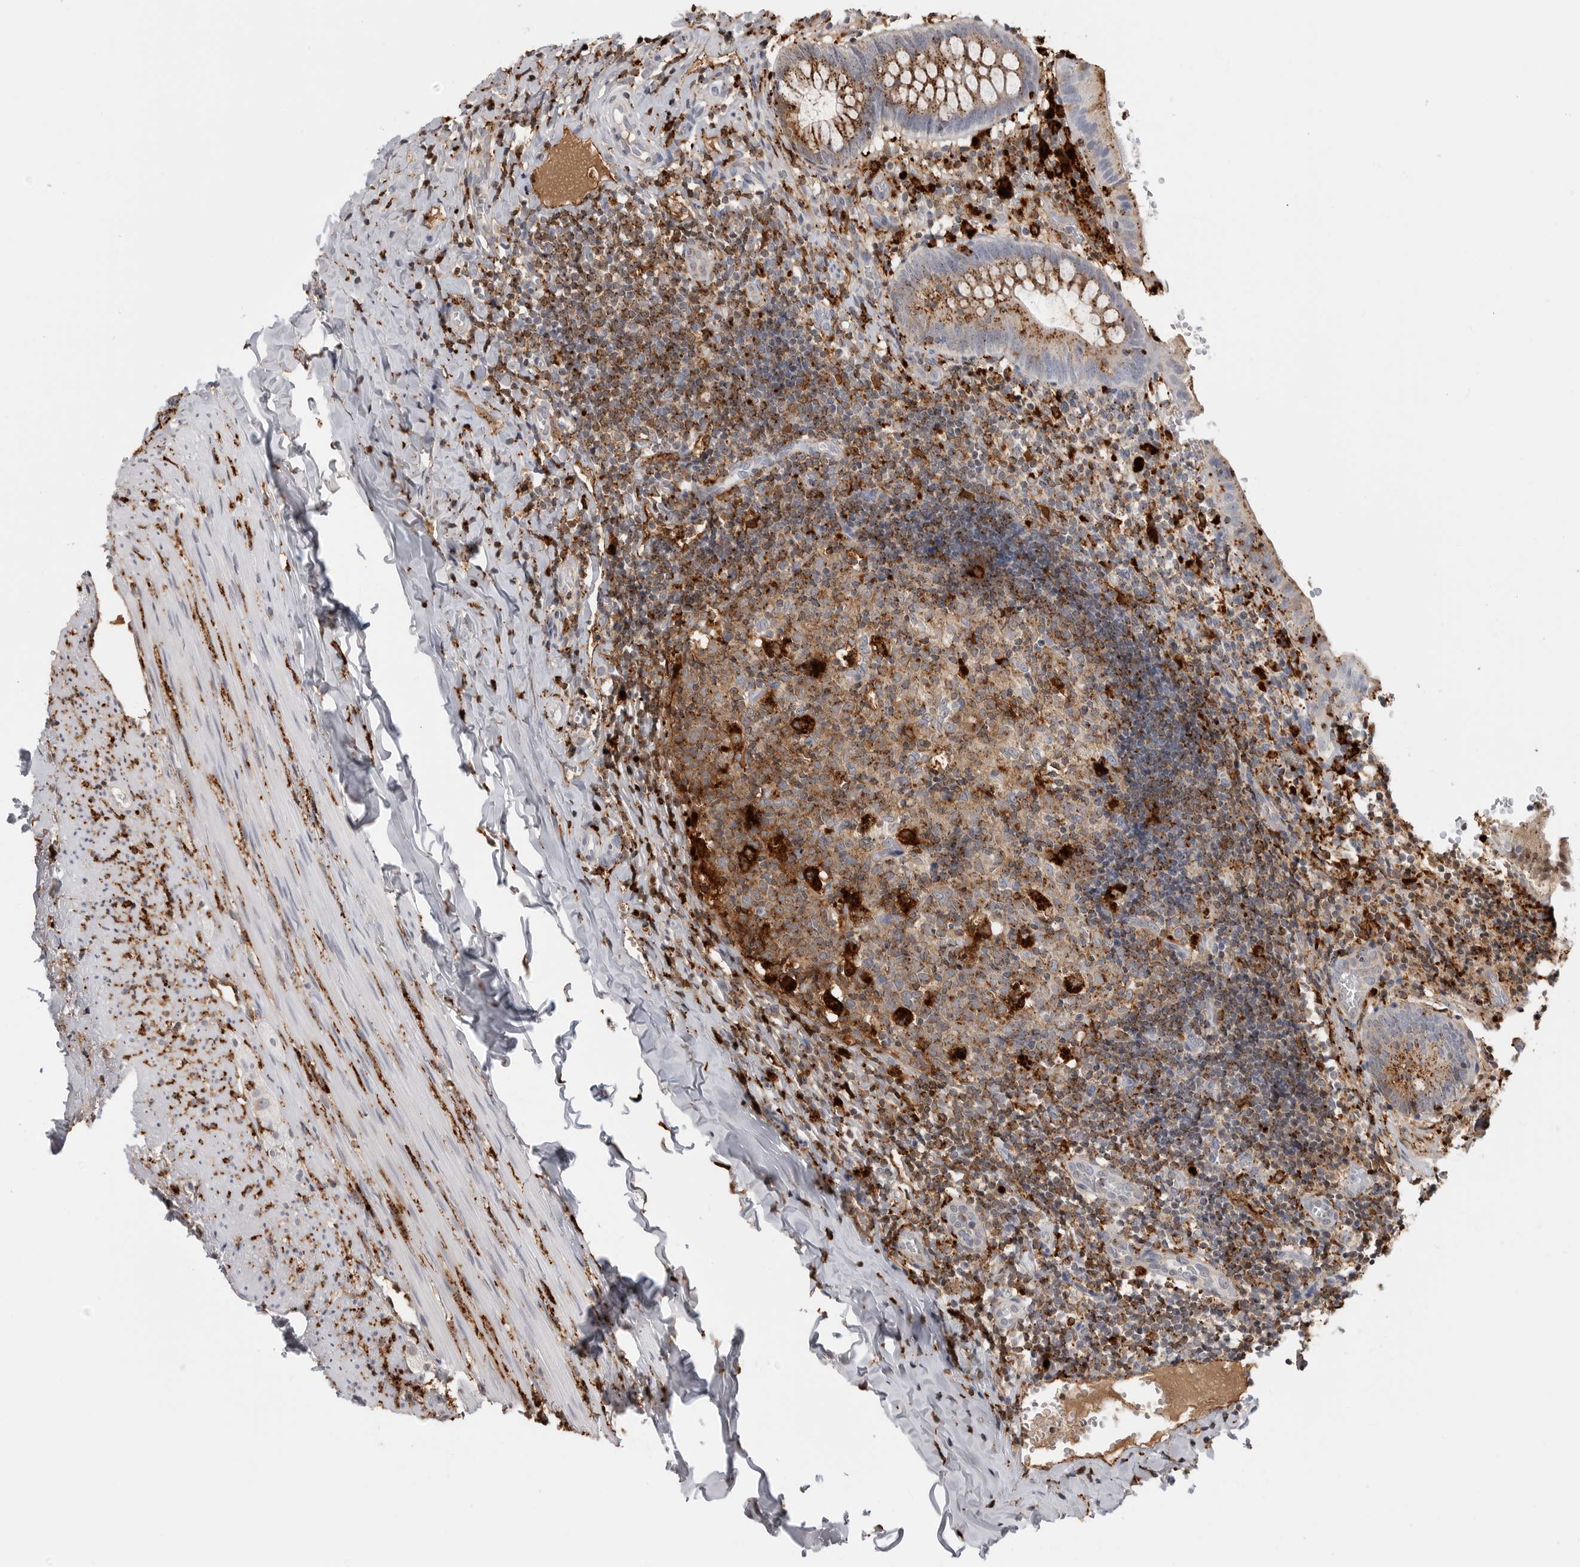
{"staining": {"intensity": "moderate", "quantity": ">75%", "location": "cytoplasmic/membranous"}, "tissue": "appendix", "cell_type": "Glandular cells", "image_type": "normal", "snomed": [{"axis": "morphology", "description": "Normal tissue, NOS"}, {"axis": "topography", "description": "Appendix"}], "caption": "High-magnification brightfield microscopy of unremarkable appendix stained with DAB (3,3'-diaminobenzidine) (brown) and counterstained with hematoxylin (blue). glandular cells exhibit moderate cytoplasmic/membranous staining is present in approximately>75% of cells. (DAB = brown stain, brightfield microscopy at high magnification).", "gene": "IFI30", "patient": {"sex": "male", "age": 8}}